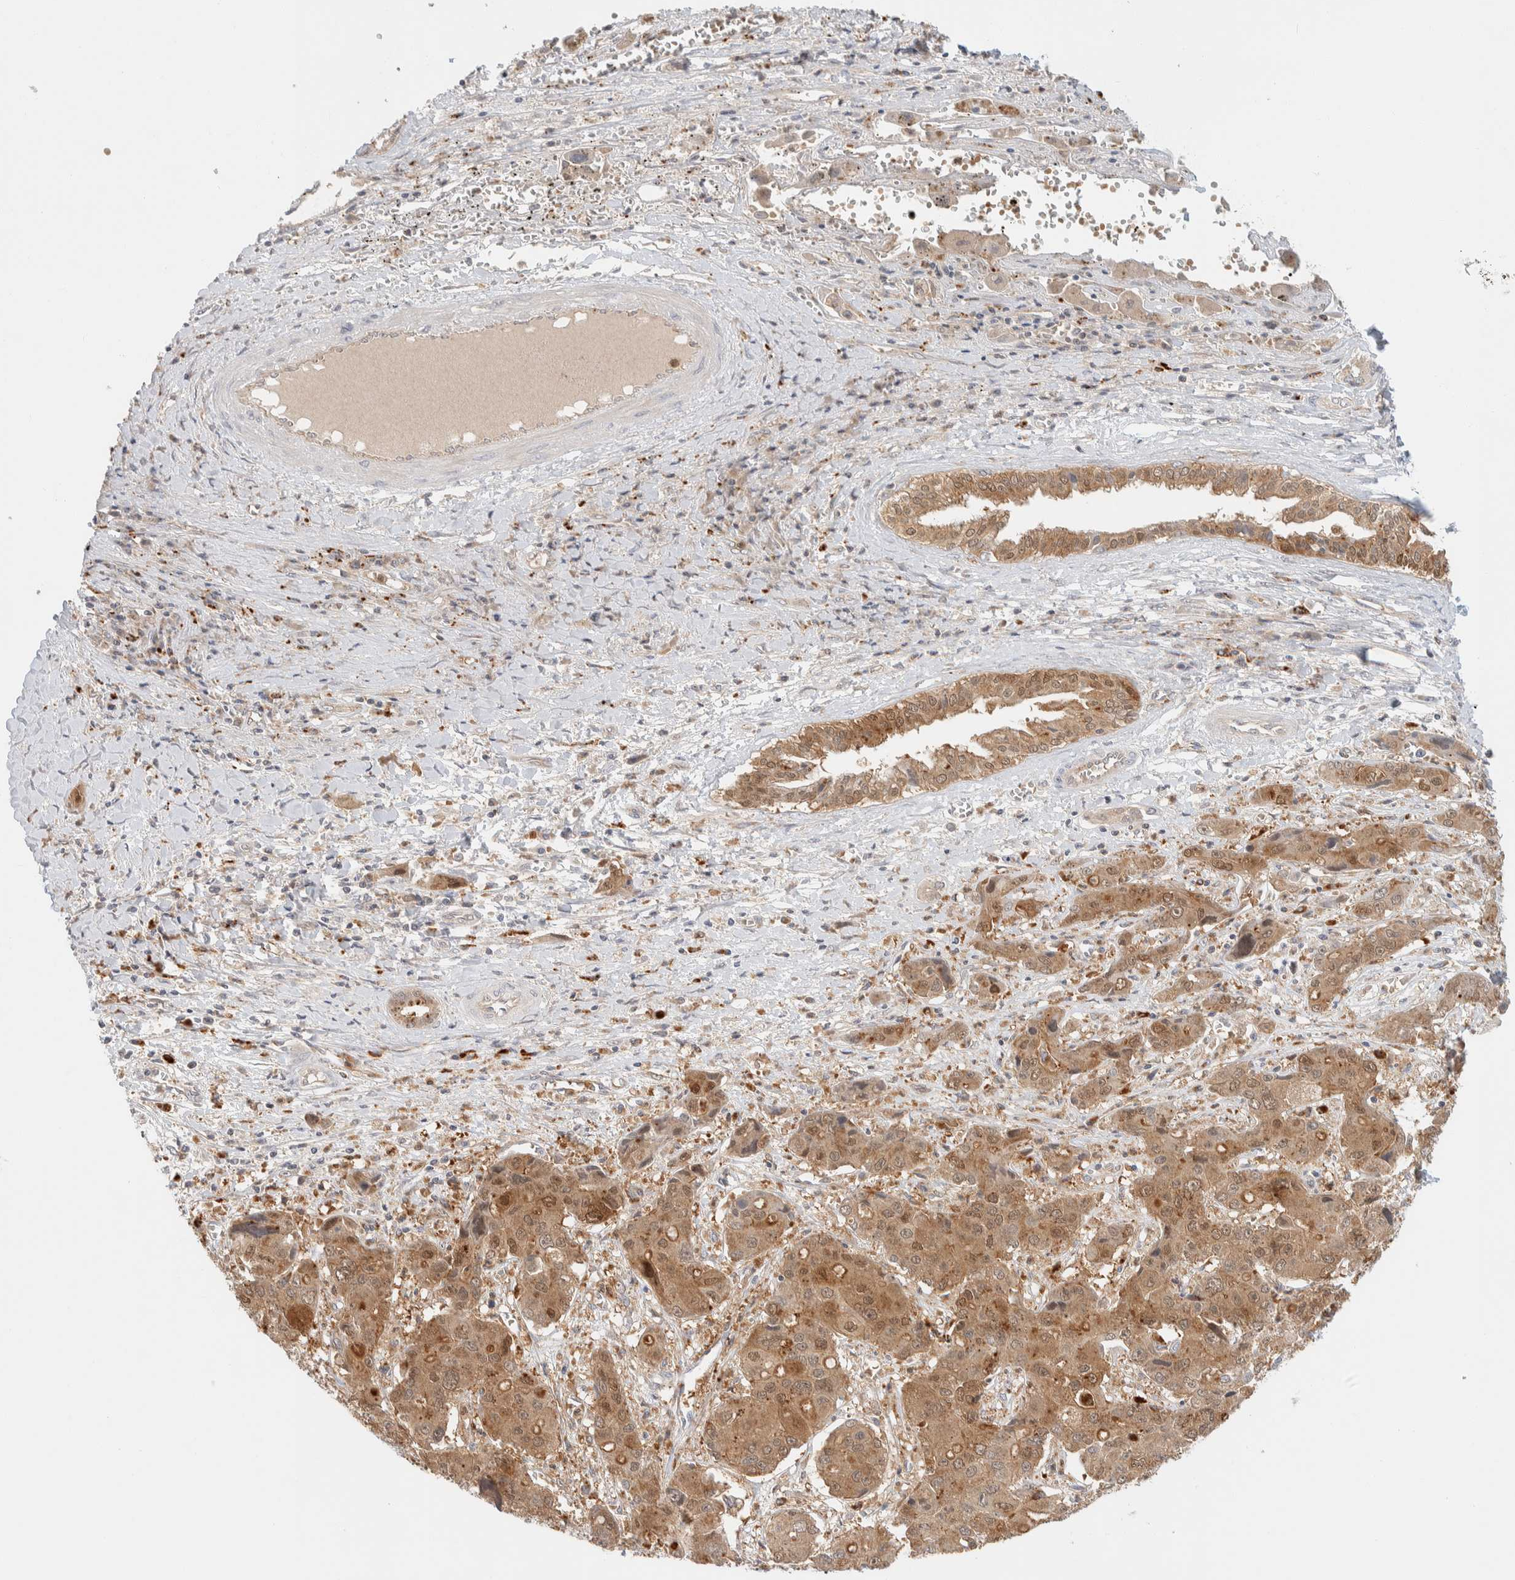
{"staining": {"intensity": "moderate", "quantity": ">75%", "location": "cytoplasmic/membranous"}, "tissue": "liver cancer", "cell_type": "Tumor cells", "image_type": "cancer", "snomed": [{"axis": "morphology", "description": "Cholangiocarcinoma"}, {"axis": "topography", "description": "Liver"}], "caption": "Immunohistochemical staining of human liver cancer displays medium levels of moderate cytoplasmic/membranous protein staining in about >75% of tumor cells.", "gene": "GCLM", "patient": {"sex": "male", "age": 67}}